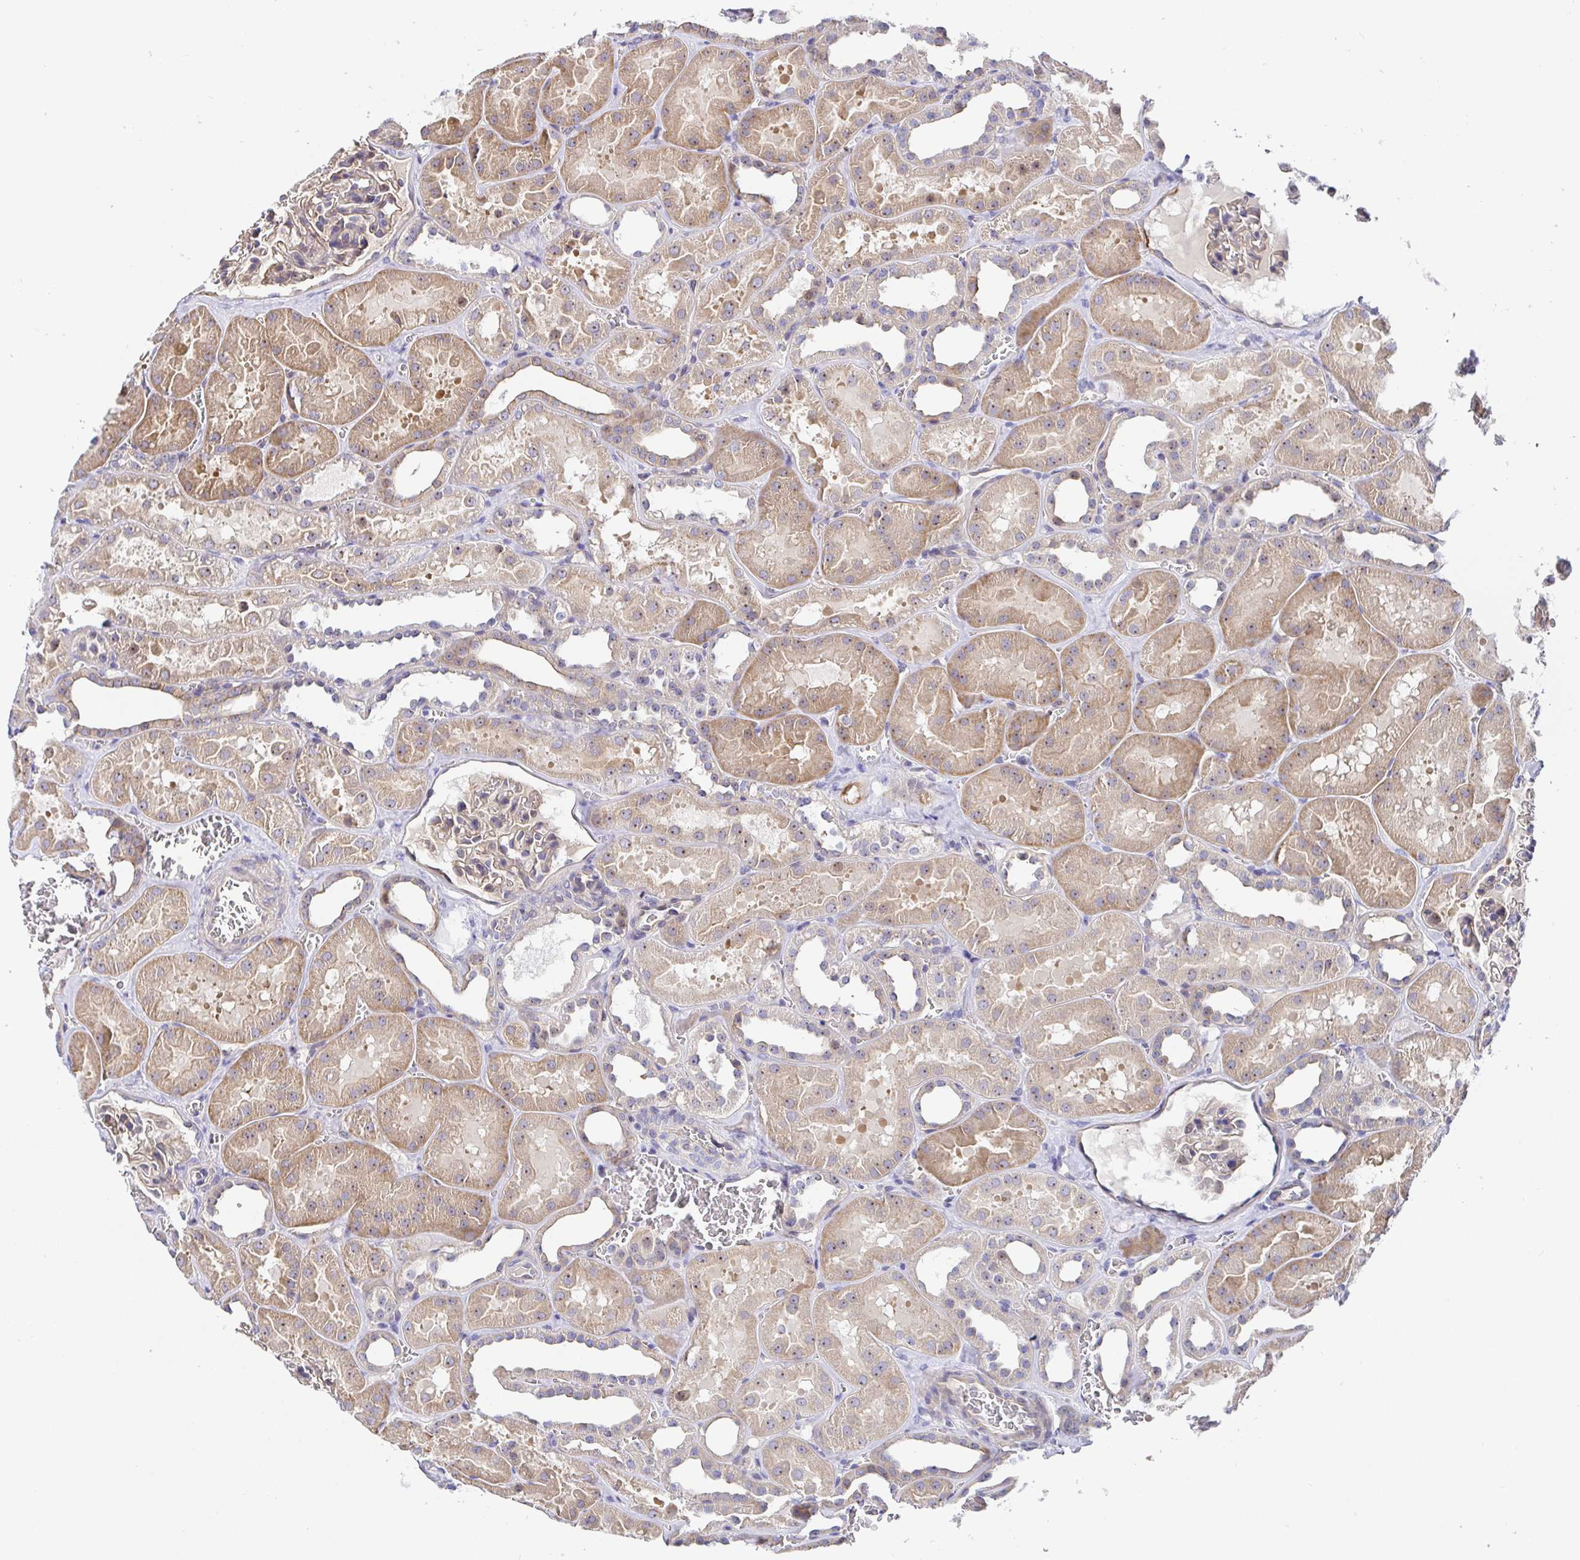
{"staining": {"intensity": "weak", "quantity": "25%-75%", "location": "cytoplasmic/membranous"}, "tissue": "kidney", "cell_type": "Cells in glomeruli", "image_type": "normal", "snomed": [{"axis": "morphology", "description": "Normal tissue, NOS"}, {"axis": "topography", "description": "Kidney"}], "caption": "This is an image of immunohistochemistry staining of unremarkable kidney, which shows weak expression in the cytoplasmic/membranous of cells in glomeruli.", "gene": "TIMELESS", "patient": {"sex": "female", "age": 41}}